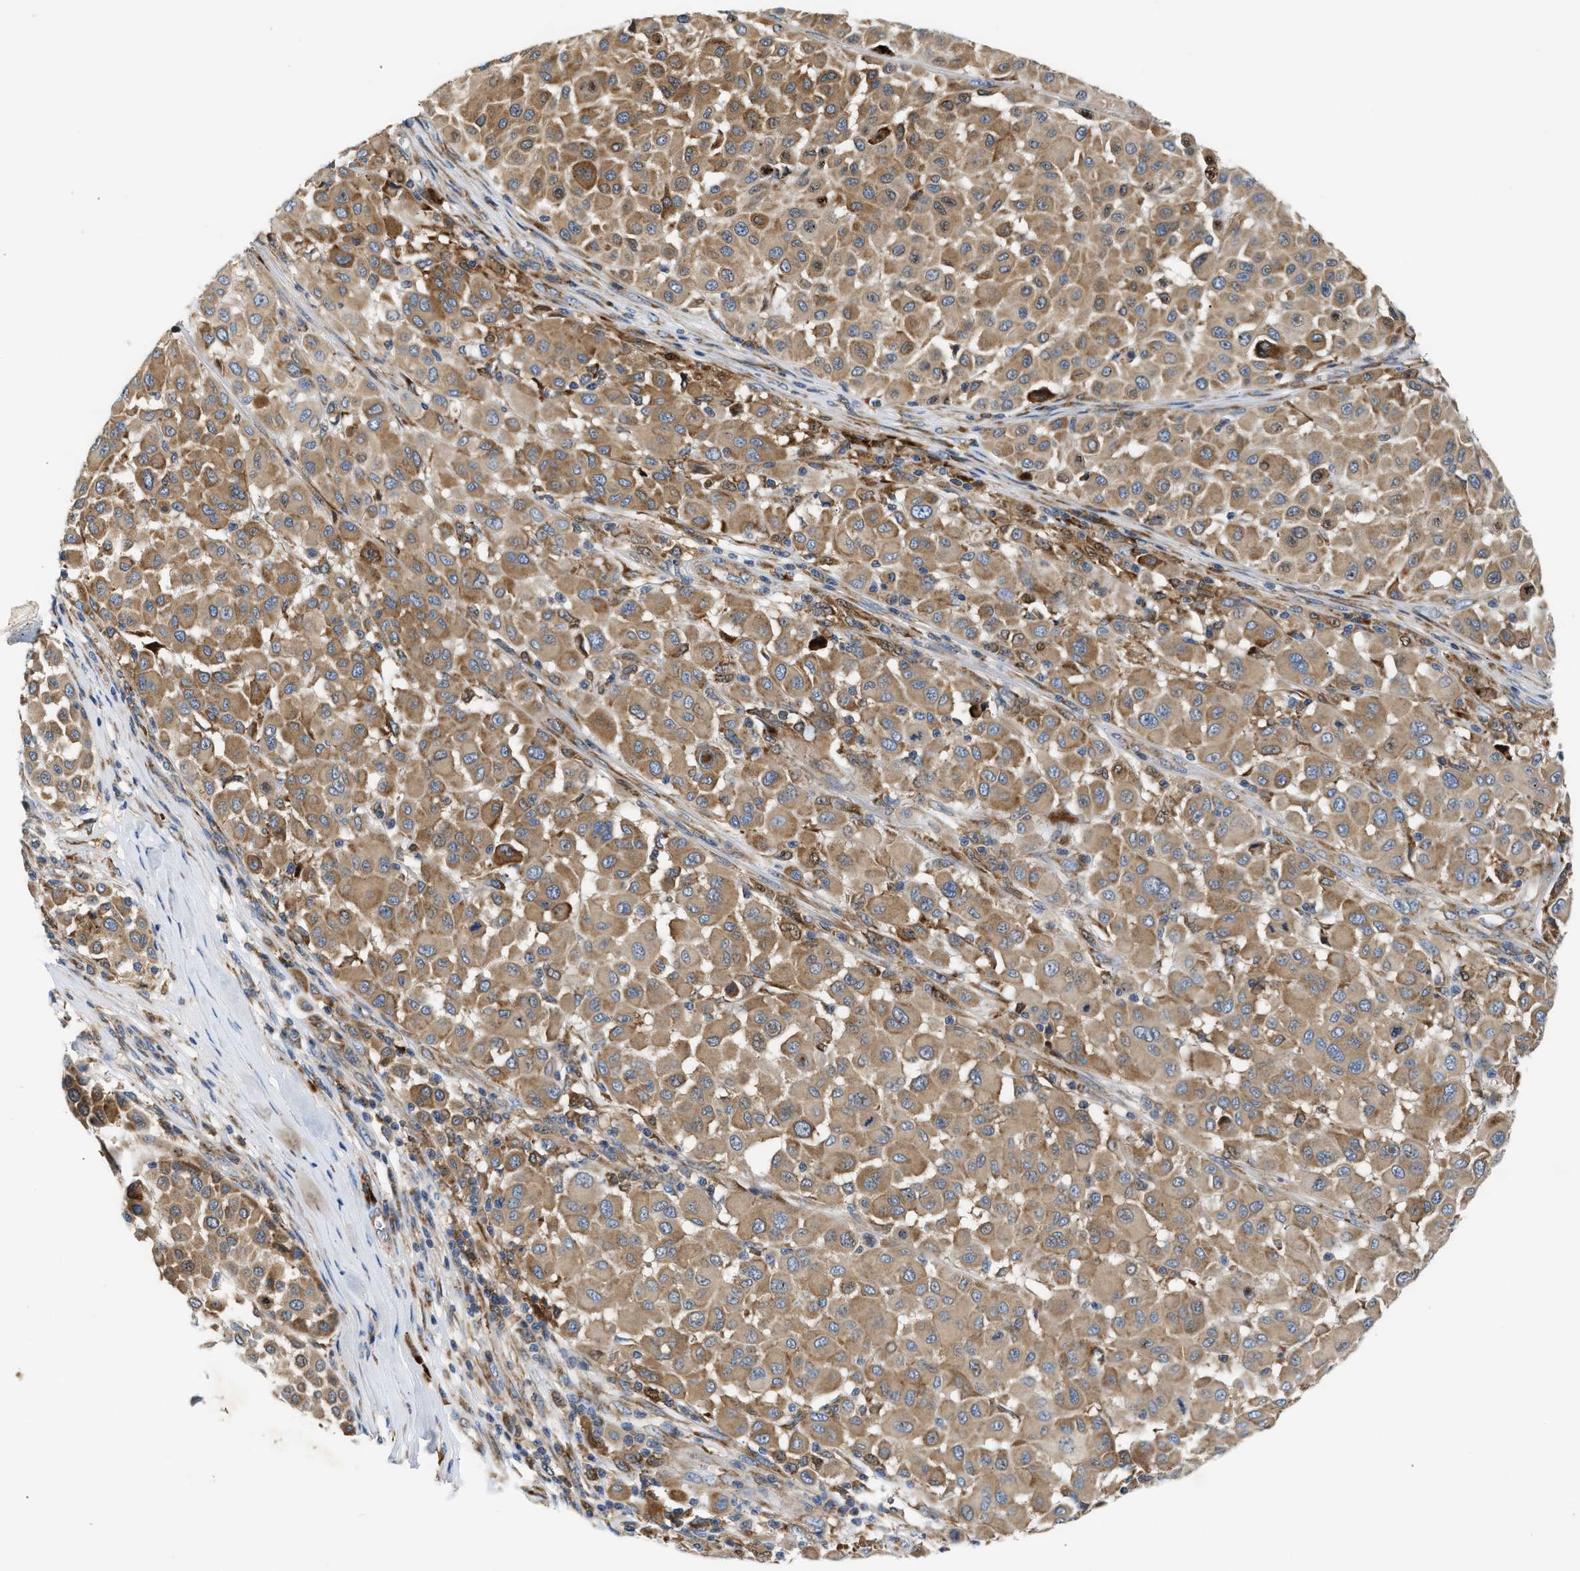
{"staining": {"intensity": "moderate", "quantity": ">75%", "location": "cytoplasmic/membranous"}, "tissue": "melanoma", "cell_type": "Tumor cells", "image_type": "cancer", "snomed": [{"axis": "morphology", "description": "Malignant melanoma, Metastatic site"}, {"axis": "topography", "description": "Soft tissue"}], "caption": "IHC of melanoma reveals medium levels of moderate cytoplasmic/membranous staining in approximately >75% of tumor cells.", "gene": "AMZ1", "patient": {"sex": "male", "age": 41}}